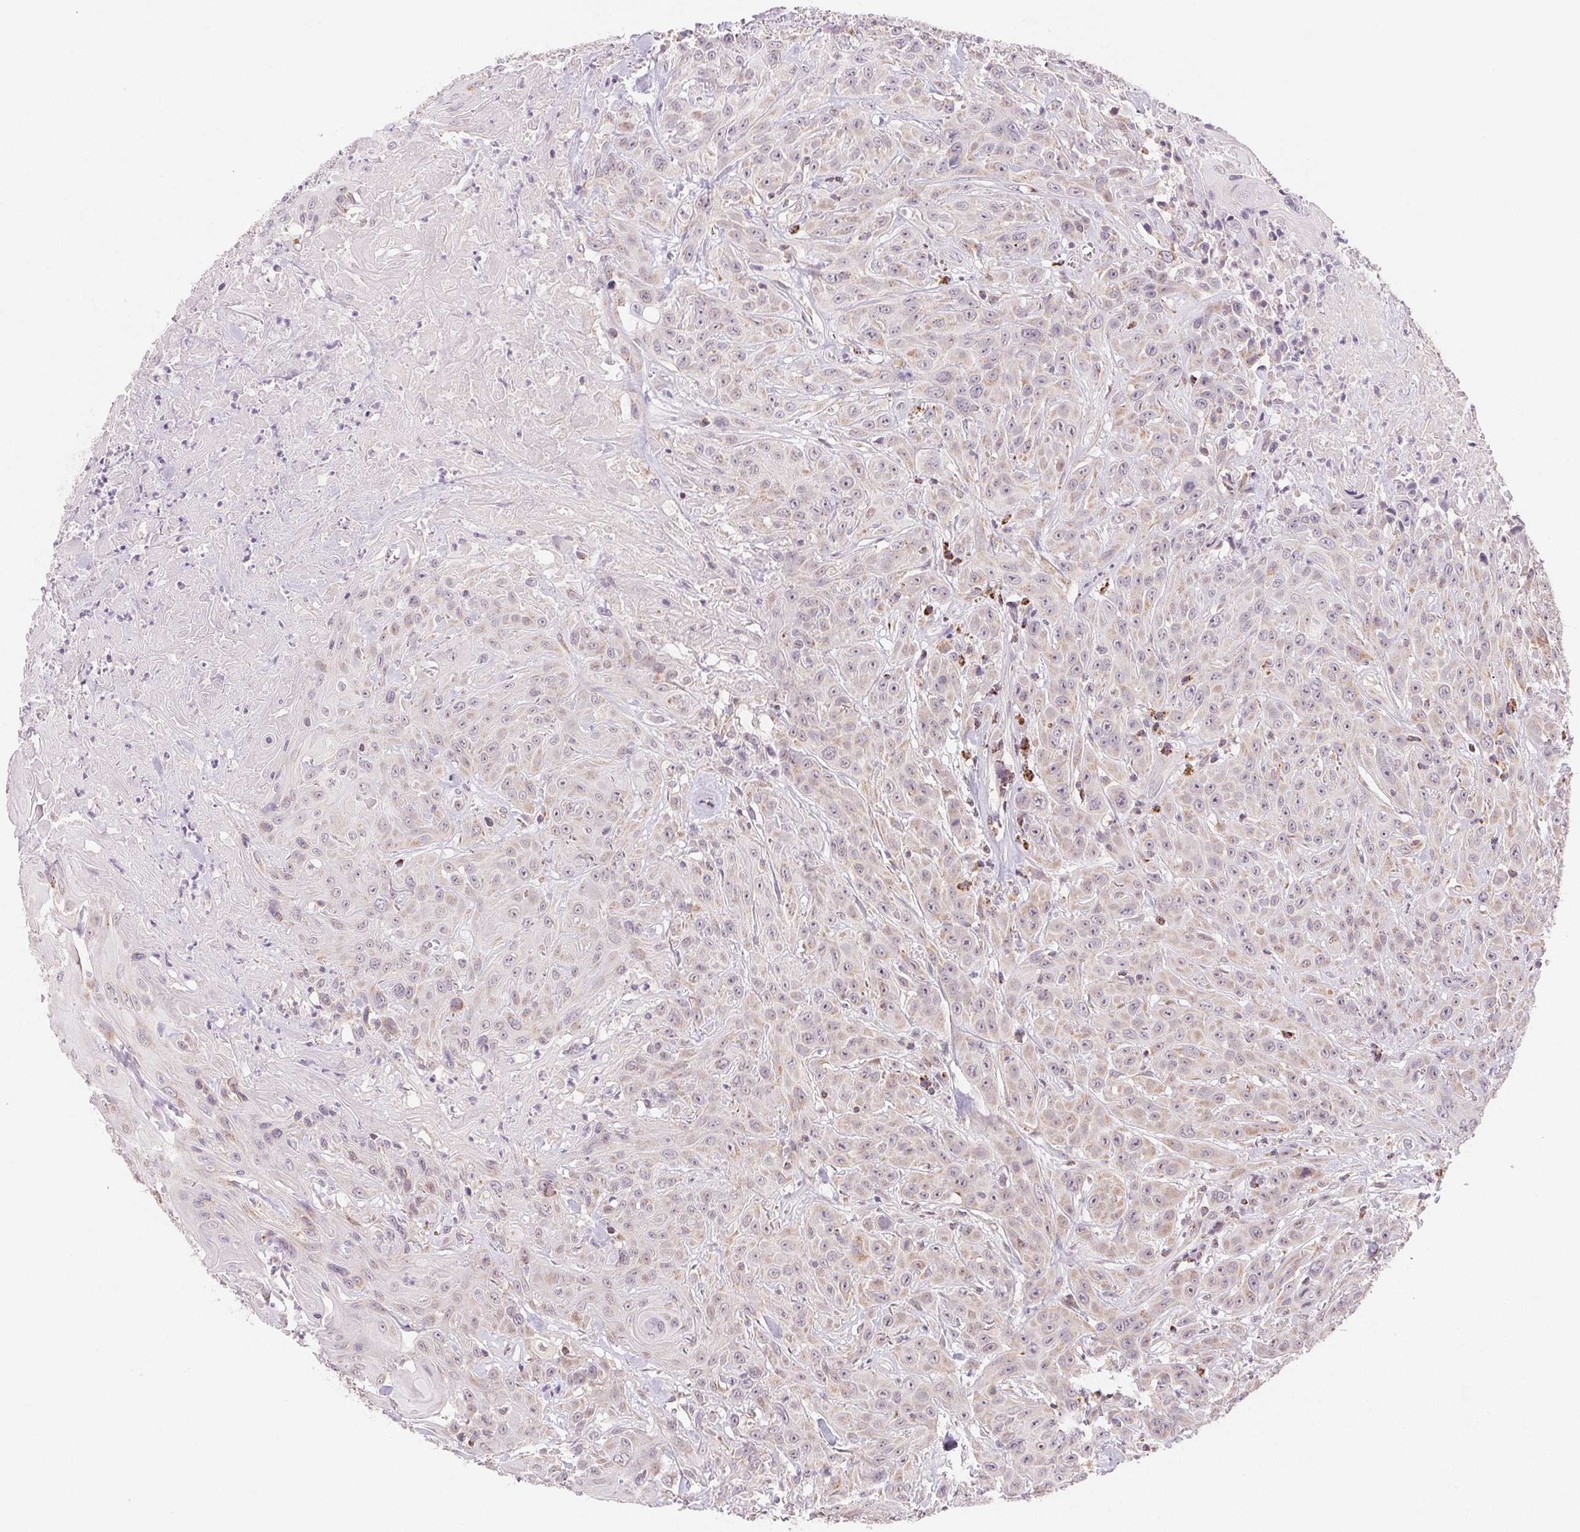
{"staining": {"intensity": "moderate", "quantity": "<25%", "location": "cytoplasmic/membranous"}, "tissue": "head and neck cancer", "cell_type": "Tumor cells", "image_type": "cancer", "snomed": [{"axis": "morphology", "description": "Squamous cell carcinoma, NOS"}, {"axis": "topography", "description": "Skin"}, {"axis": "topography", "description": "Head-Neck"}], "caption": "Protein expression analysis of human head and neck squamous cell carcinoma reveals moderate cytoplasmic/membranous expression in about <25% of tumor cells.", "gene": "HINT2", "patient": {"sex": "male", "age": 80}}